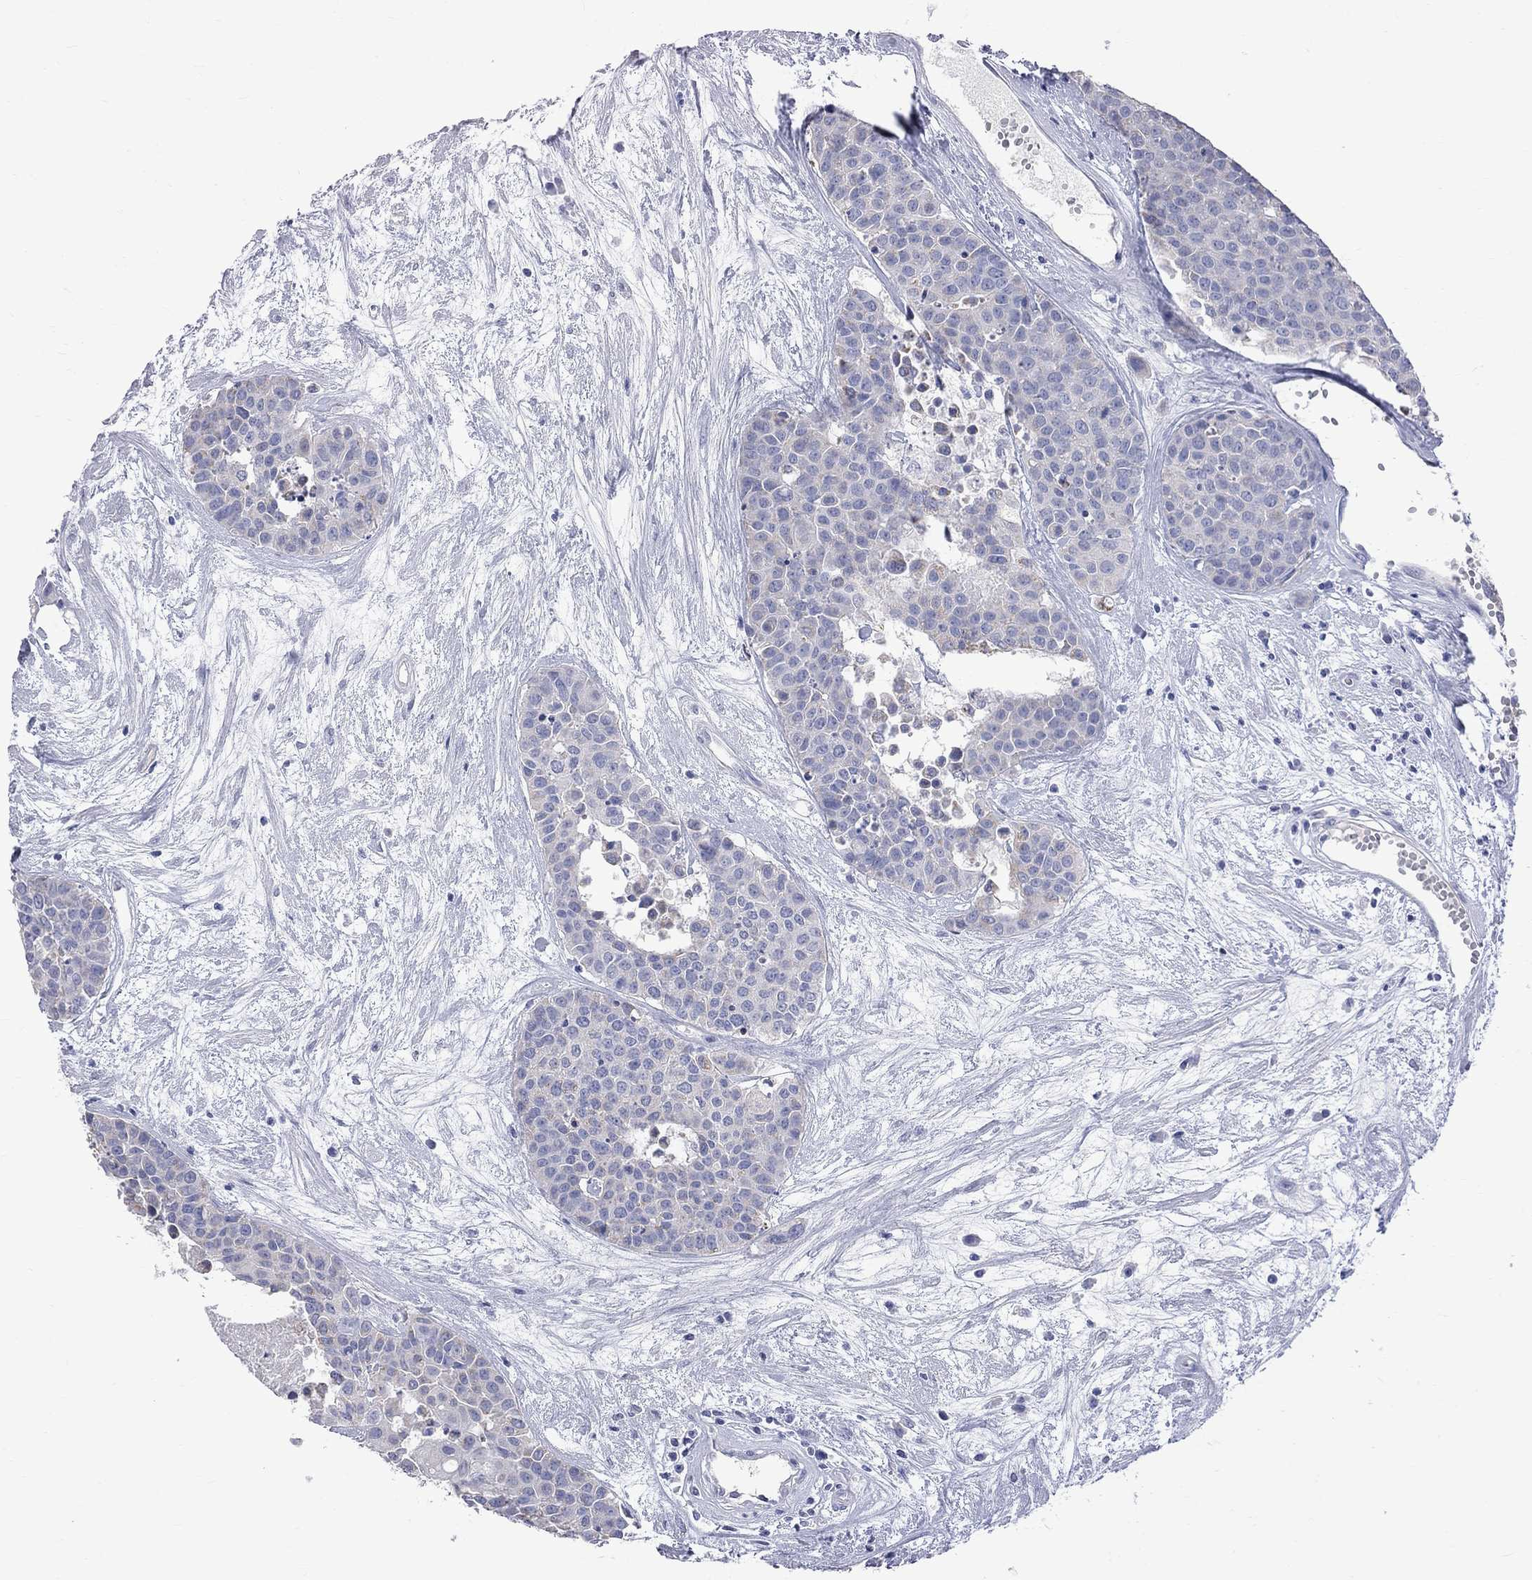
{"staining": {"intensity": "negative", "quantity": "none", "location": "none"}, "tissue": "carcinoid", "cell_type": "Tumor cells", "image_type": "cancer", "snomed": [{"axis": "morphology", "description": "Carcinoid, malignant, NOS"}, {"axis": "topography", "description": "Colon"}], "caption": "Human carcinoid stained for a protein using immunohistochemistry (IHC) exhibits no expression in tumor cells.", "gene": "KCND2", "patient": {"sex": "male", "age": 81}}